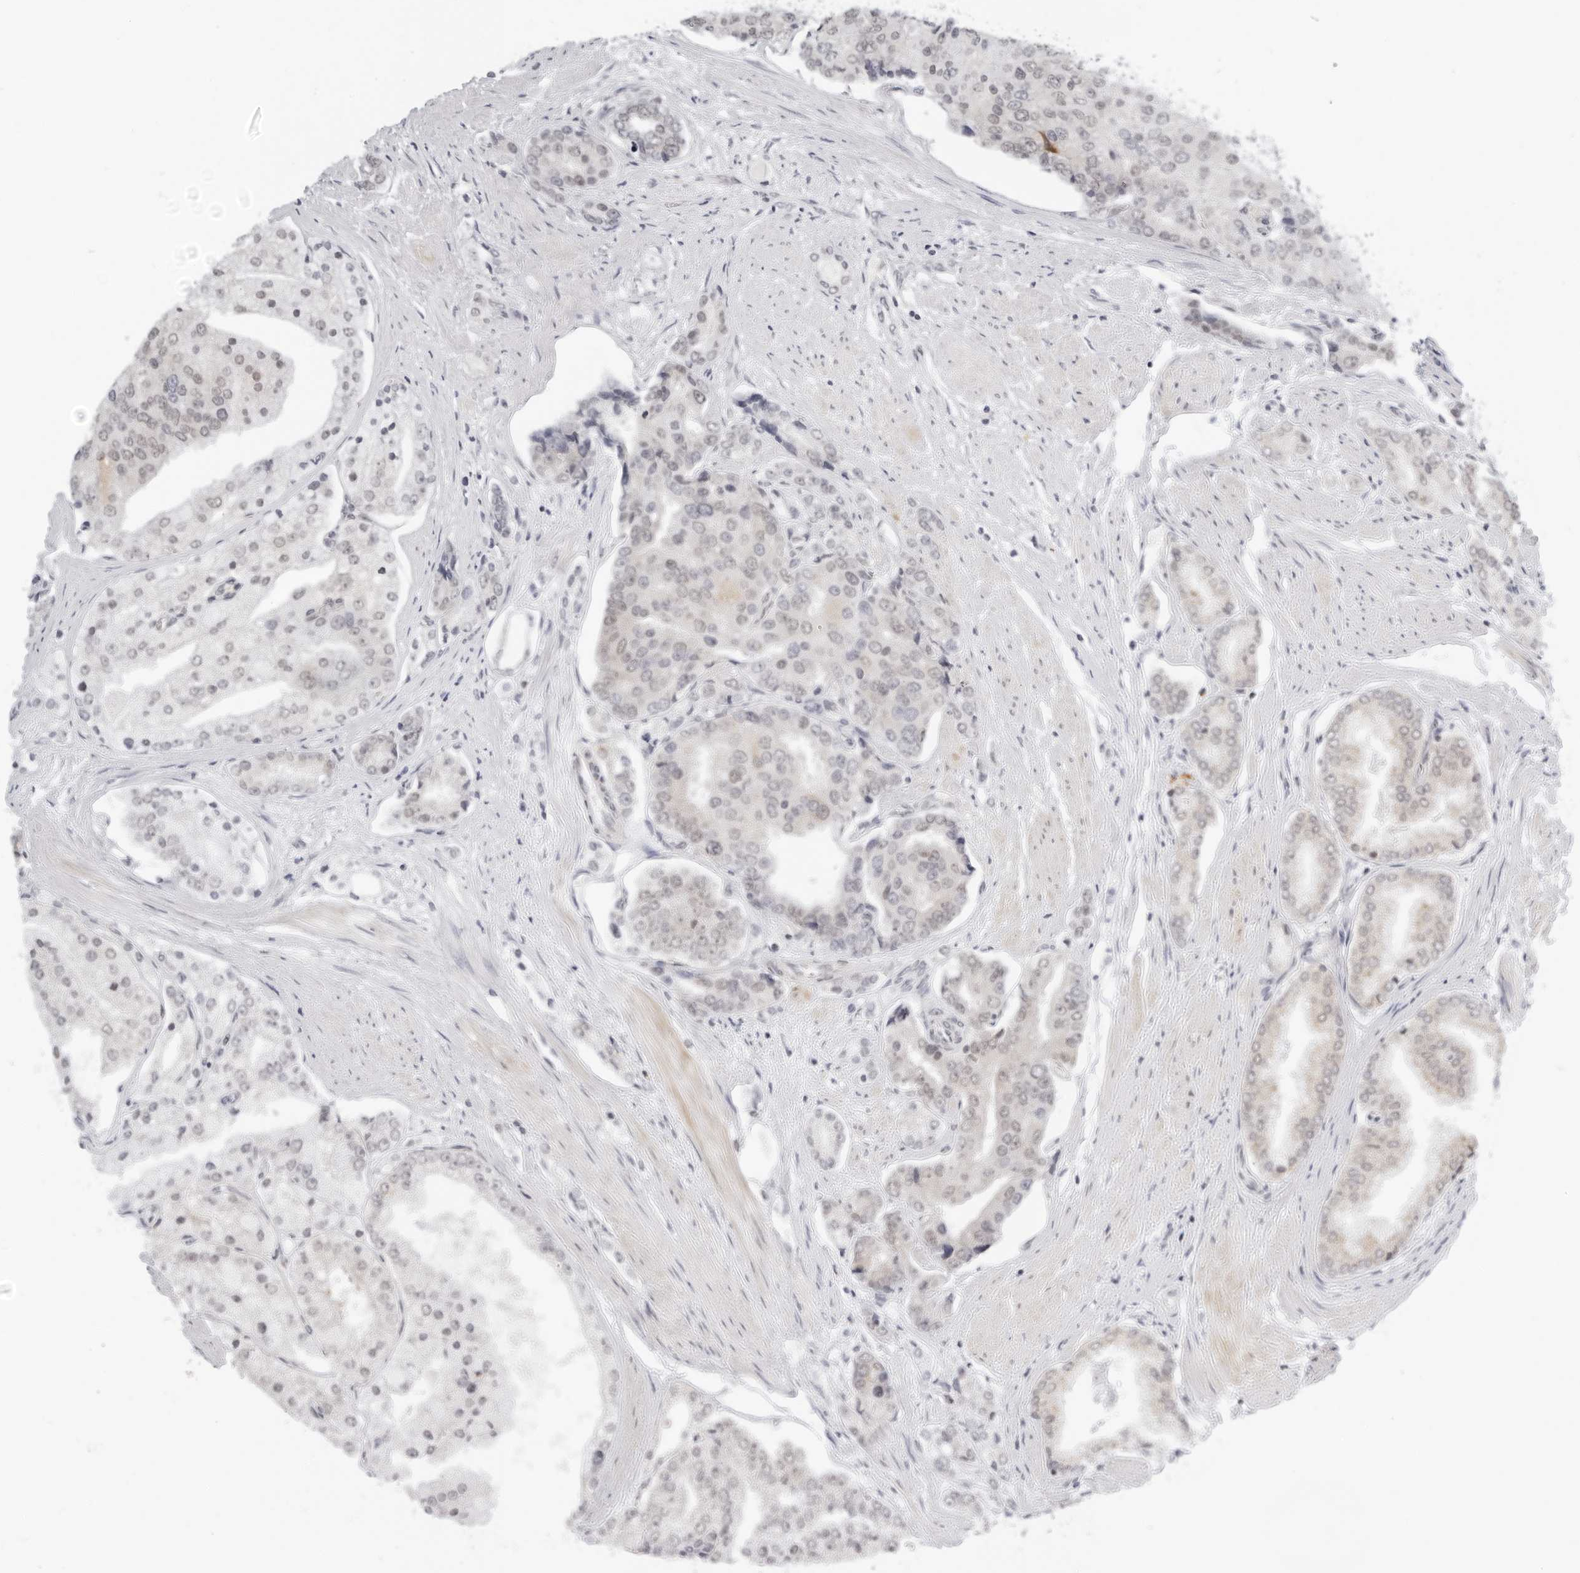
{"staining": {"intensity": "weak", "quantity": "25%-75%", "location": "nuclear"}, "tissue": "prostate cancer", "cell_type": "Tumor cells", "image_type": "cancer", "snomed": [{"axis": "morphology", "description": "Adenocarcinoma, High grade"}, {"axis": "topography", "description": "Prostate"}], "caption": "This image exhibits immunohistochemistry (IHC) staining of human prostate cancer (adenocarcinoma (high-grade)), with low weak nuclear staining in about 25%-75% of tumor cells.", "gene": "TOX4", "patient": {"sex": "male", "age": 50}}